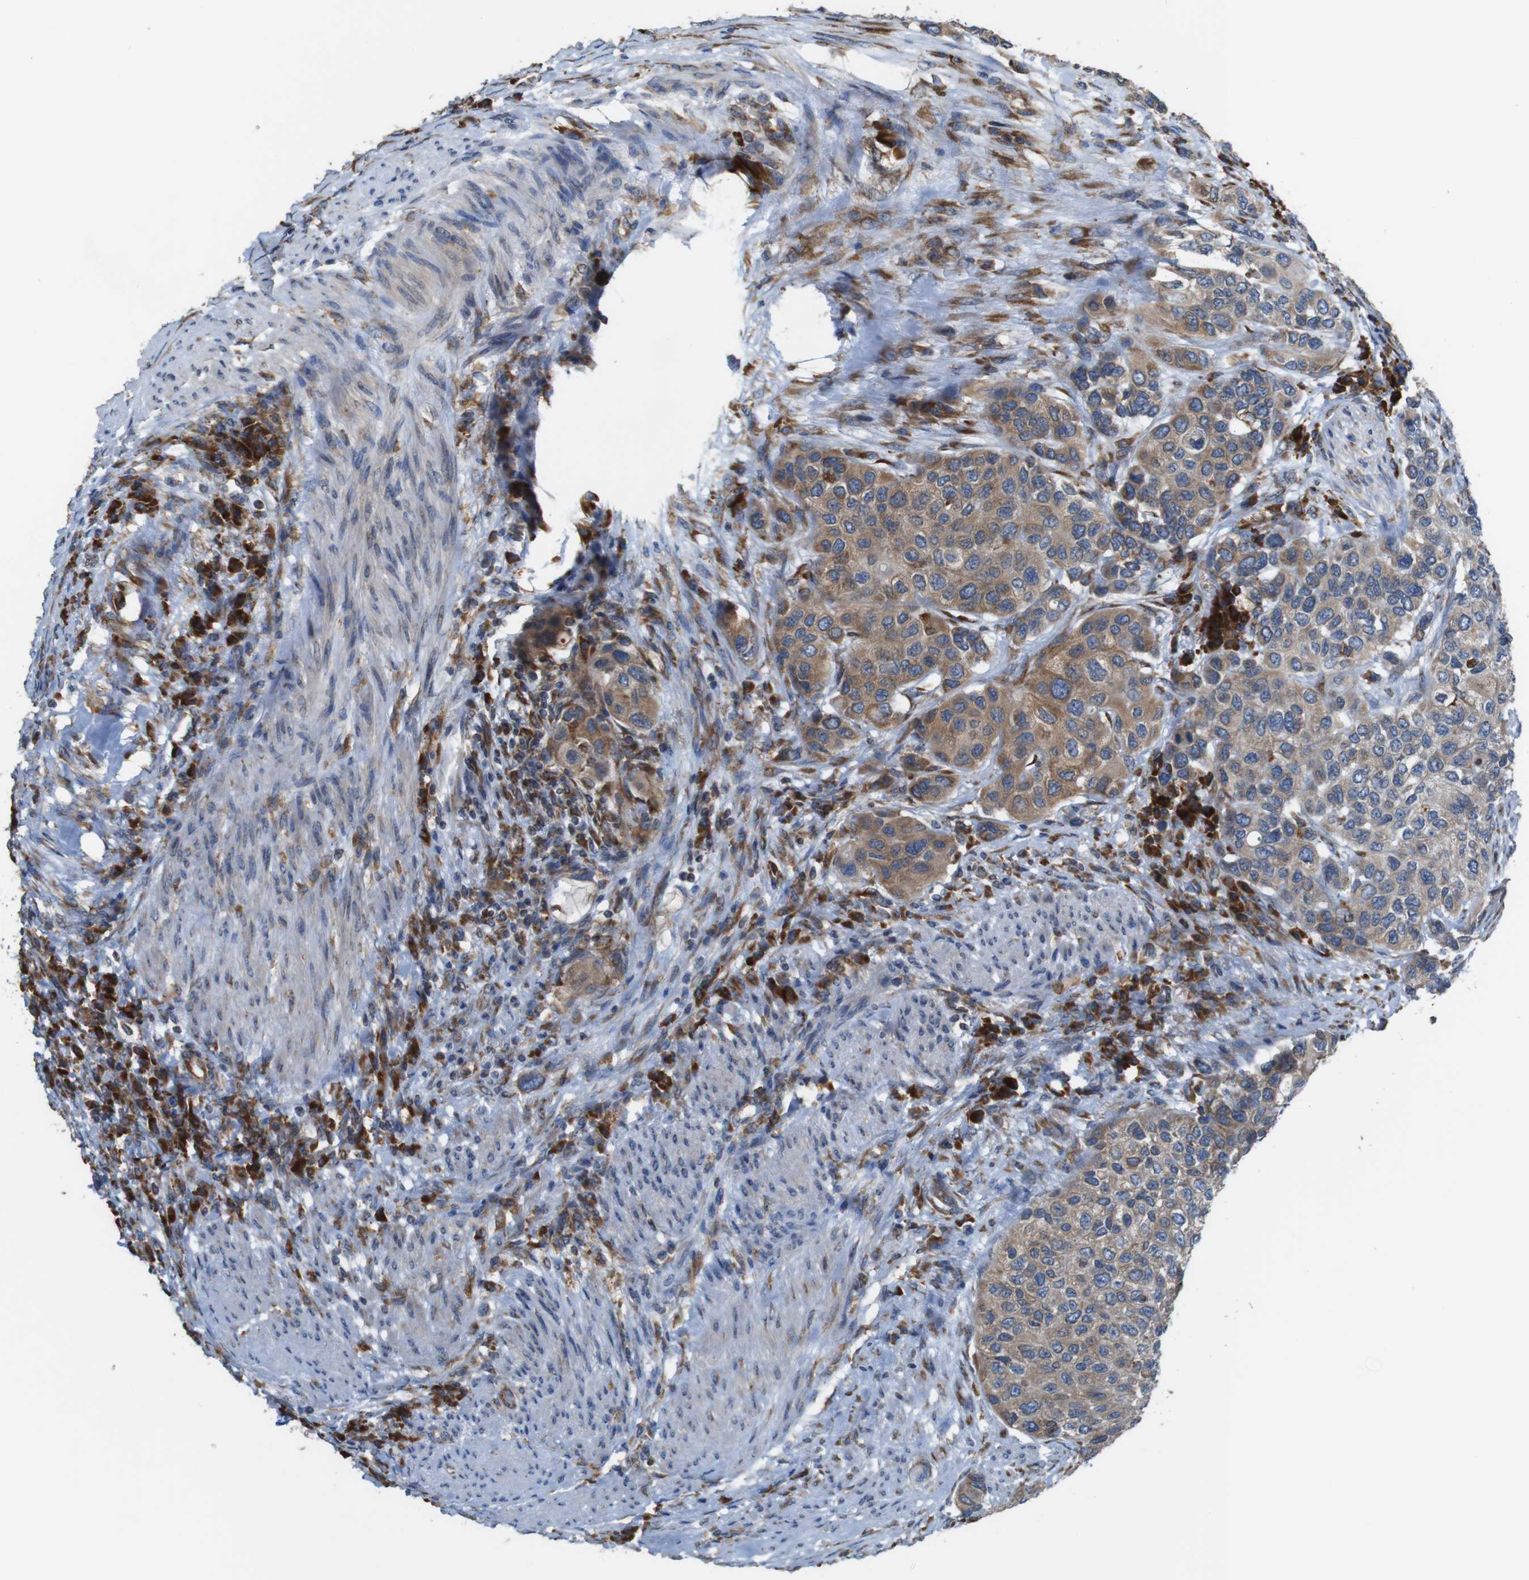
{"staining": {"intensity": "moderate", "quantity": ">75%", "location": "cytoplasmic/membranous"}, "tissue": "urothelial cancer", "cell_type": "Tumor cells", "image_type": "cancer", "snomed": [{"axis": "morphology", "description": "Urothelial carcinoma, High grade"}, {"axis": "topography", "description": "Urinary bladder"}], "caption": "Brown immunohistochemical staining in human high-grade urothelial carcinoma exhibits moderate cytoplasmic/membranous staining in about >75% of tumor cells. Using DAB (3,3'-diaminobenzidine) (brown) and hematoxylin (blue) stains, captured at high magnification using brightfield microscopy.", "gene": "UGGT1", "patient": {"sex": "female", "age": 56}}